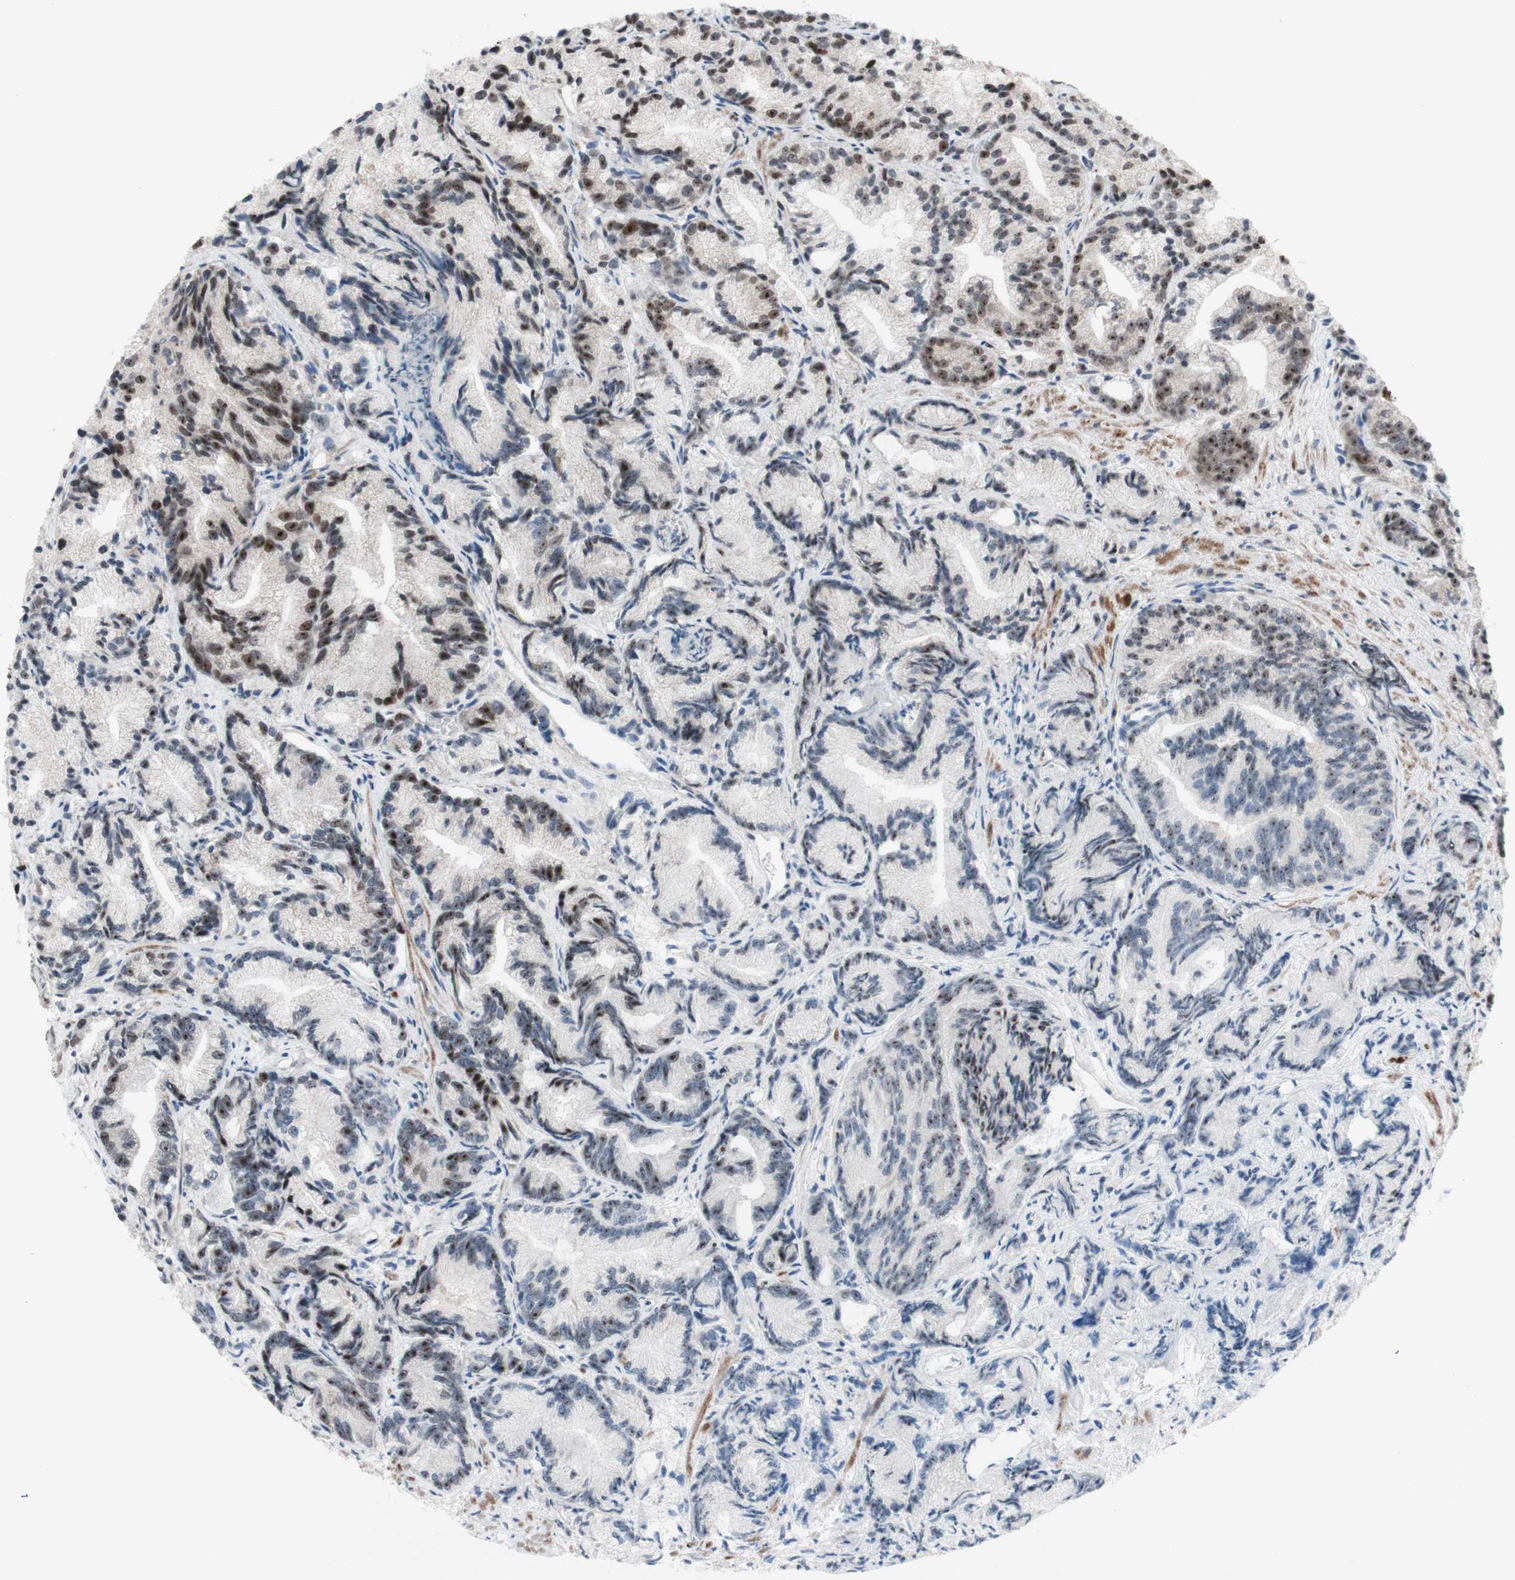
{"staining": {"intensity": "moderate", "quantity": ">75%", "location": "nuclear"}, "tissue": "prostate cancer", "cell_type": "Tumor cells", "image_type": "cancer", "snomed": [{"axis": "morphology", "description": "Adenocarcinoma, Low grade"}, {"axis": "topography", "description": "Prostate"}], "caption": "This micrograph exhibits immunohistochemistry (IHC) staining of prostate adenocarcinoma (low-grade), with medium moderate nuclear staining in approximately >75% of tumor cells.", "gene": "POLR1A", "patient": {"sex": "male", "age": 89}}